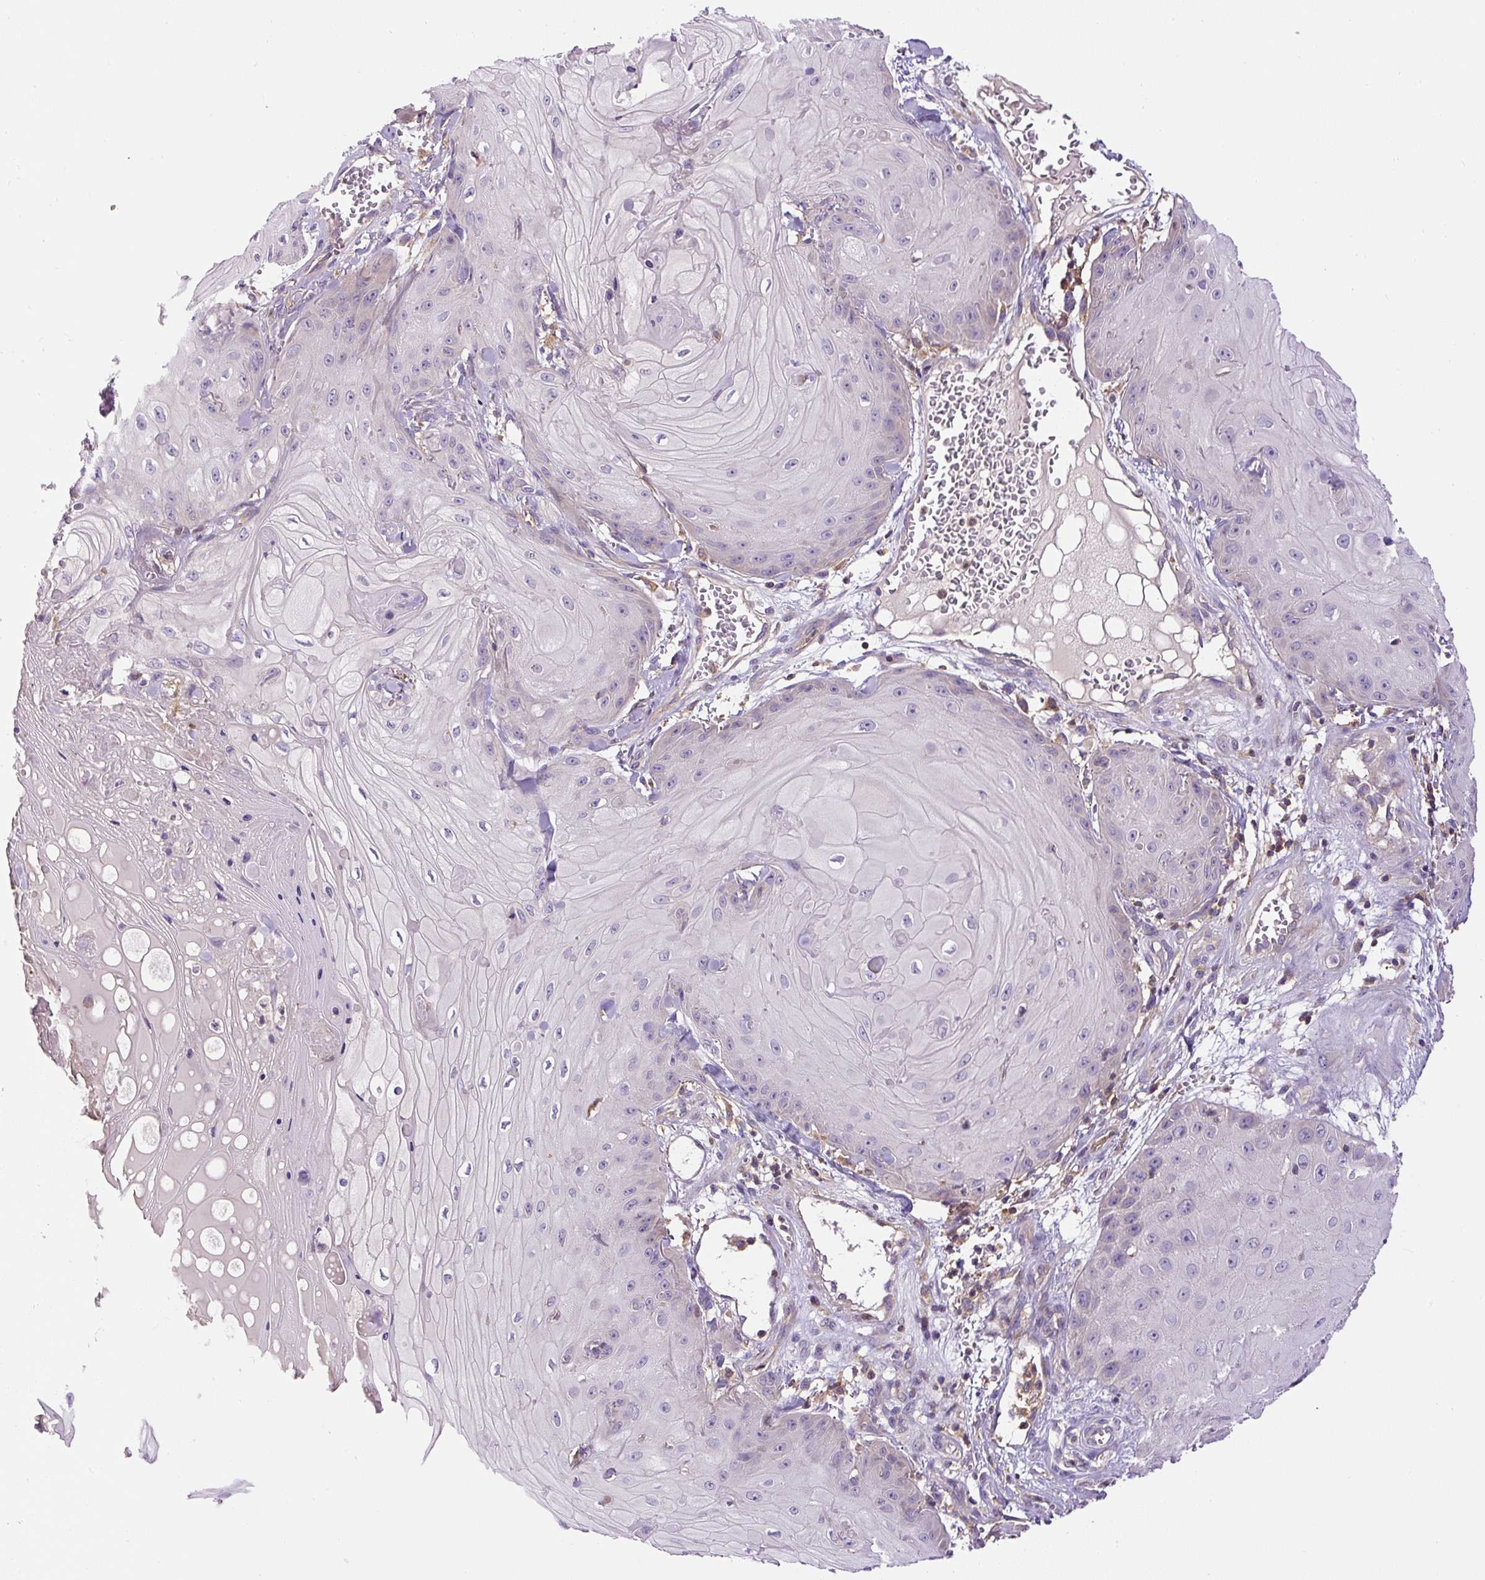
{"staining": {"intensity": "negative", "quantity": "none", "location": "none"}, "tissue": "skin cancer", "cell_type": "Tumor cells", "image_type": "cancer", "snomed": [{"axis": "morphology", "description": "Squamous cell carcinoma, NOS"}, {"axis": "topography", "description": "Skin"}], "caption": "The photomicrograph reveals no staining of tumor cells in skin cancer (squamous cell carcinoma).", "gene": "CCDC28A", "patient": {"sex": "male", "age": 74}}